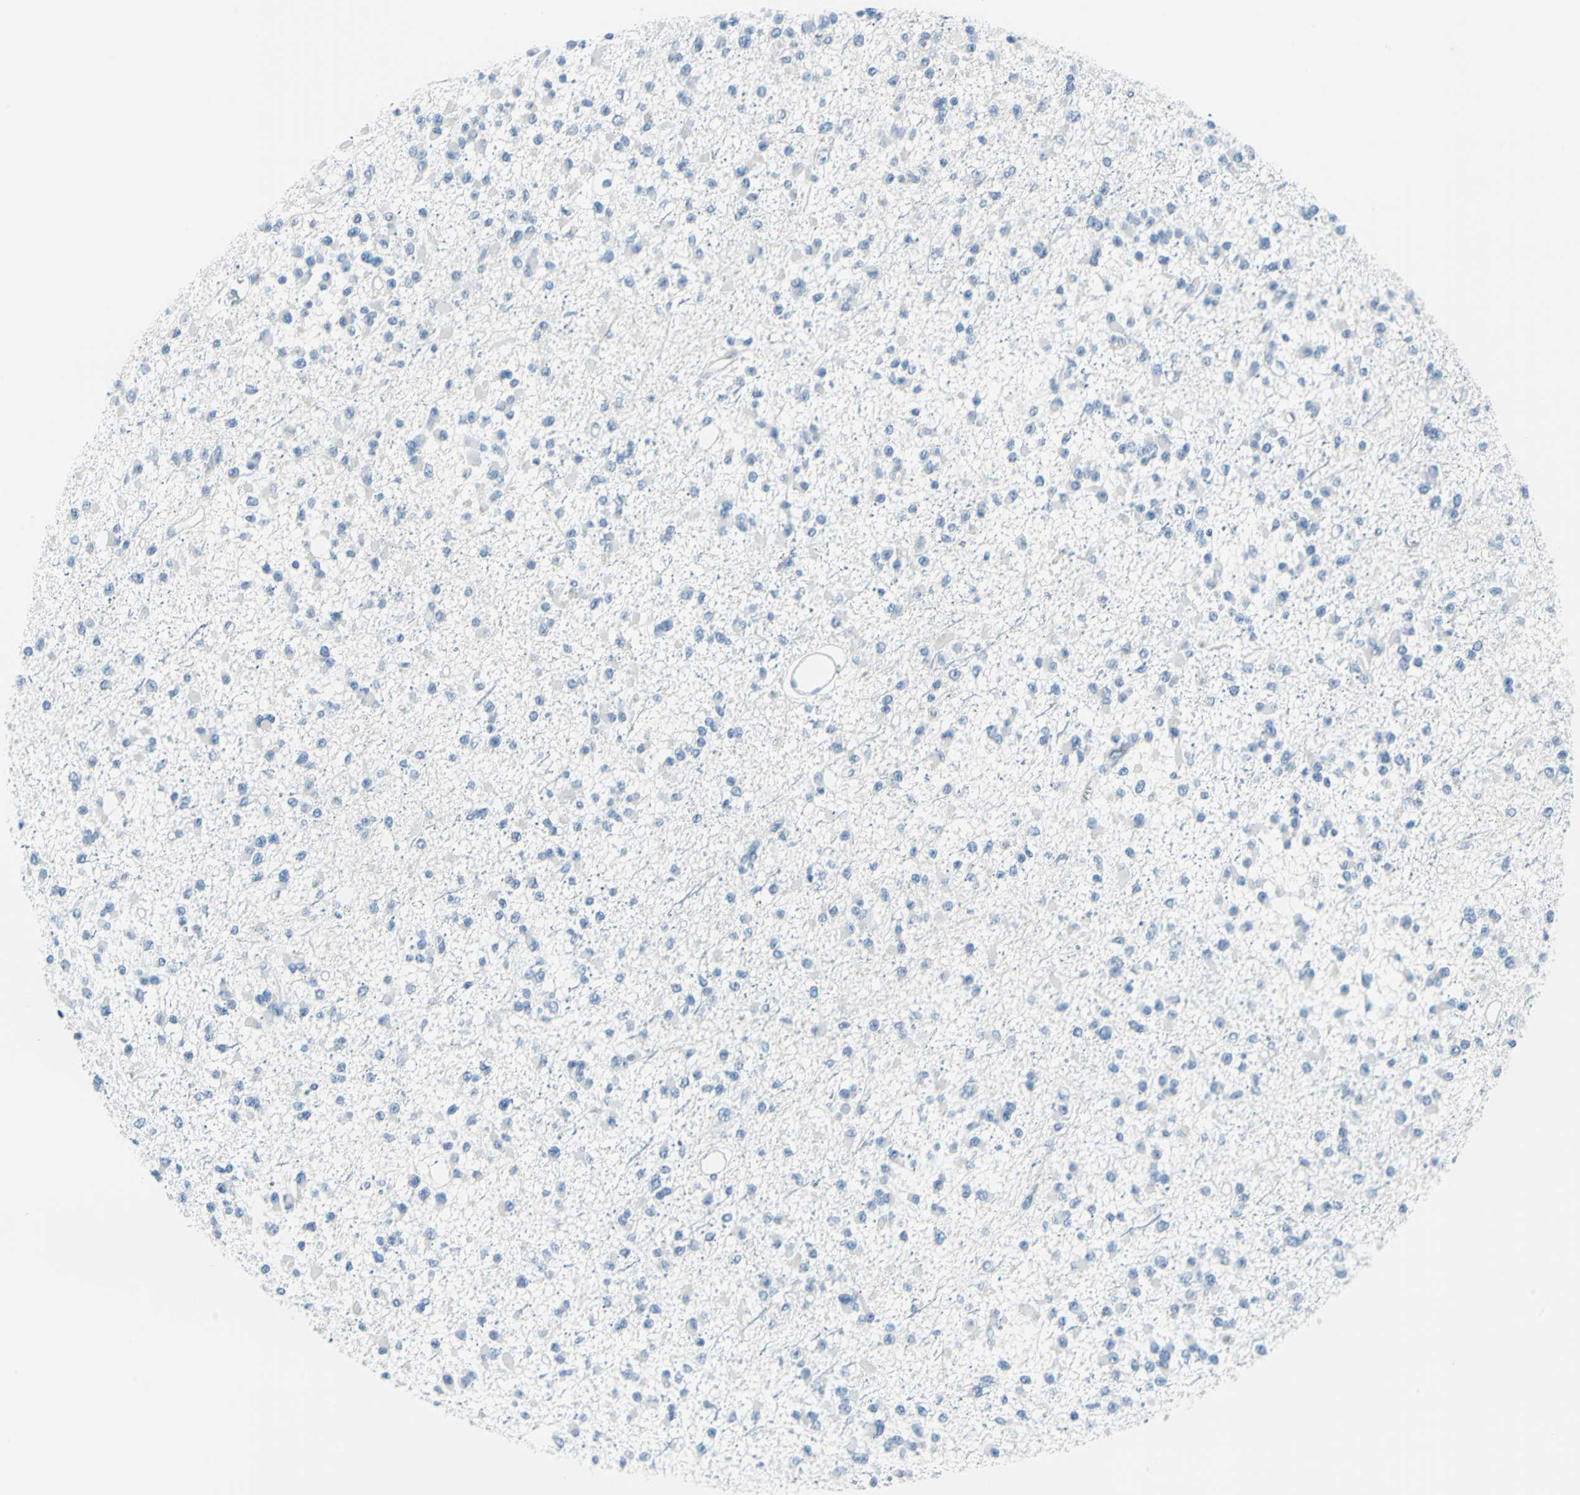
{"staining": {"intensity": "negative", "quantity": "none", "location": "none"}, "tissue": "glioma", "cell_type": "Tumor cells", "image_type": "cancer", "snomed": [{"axis": "morphology", "description": "Glioma, malignant, Low grade"}, {"axis": "topography", "description": "Brain"}], "caption": "Tumor cells are negative for protein expression in human glioma.", "gene": "CYB5A", "patient": {"sex": "female", "age": 22}}